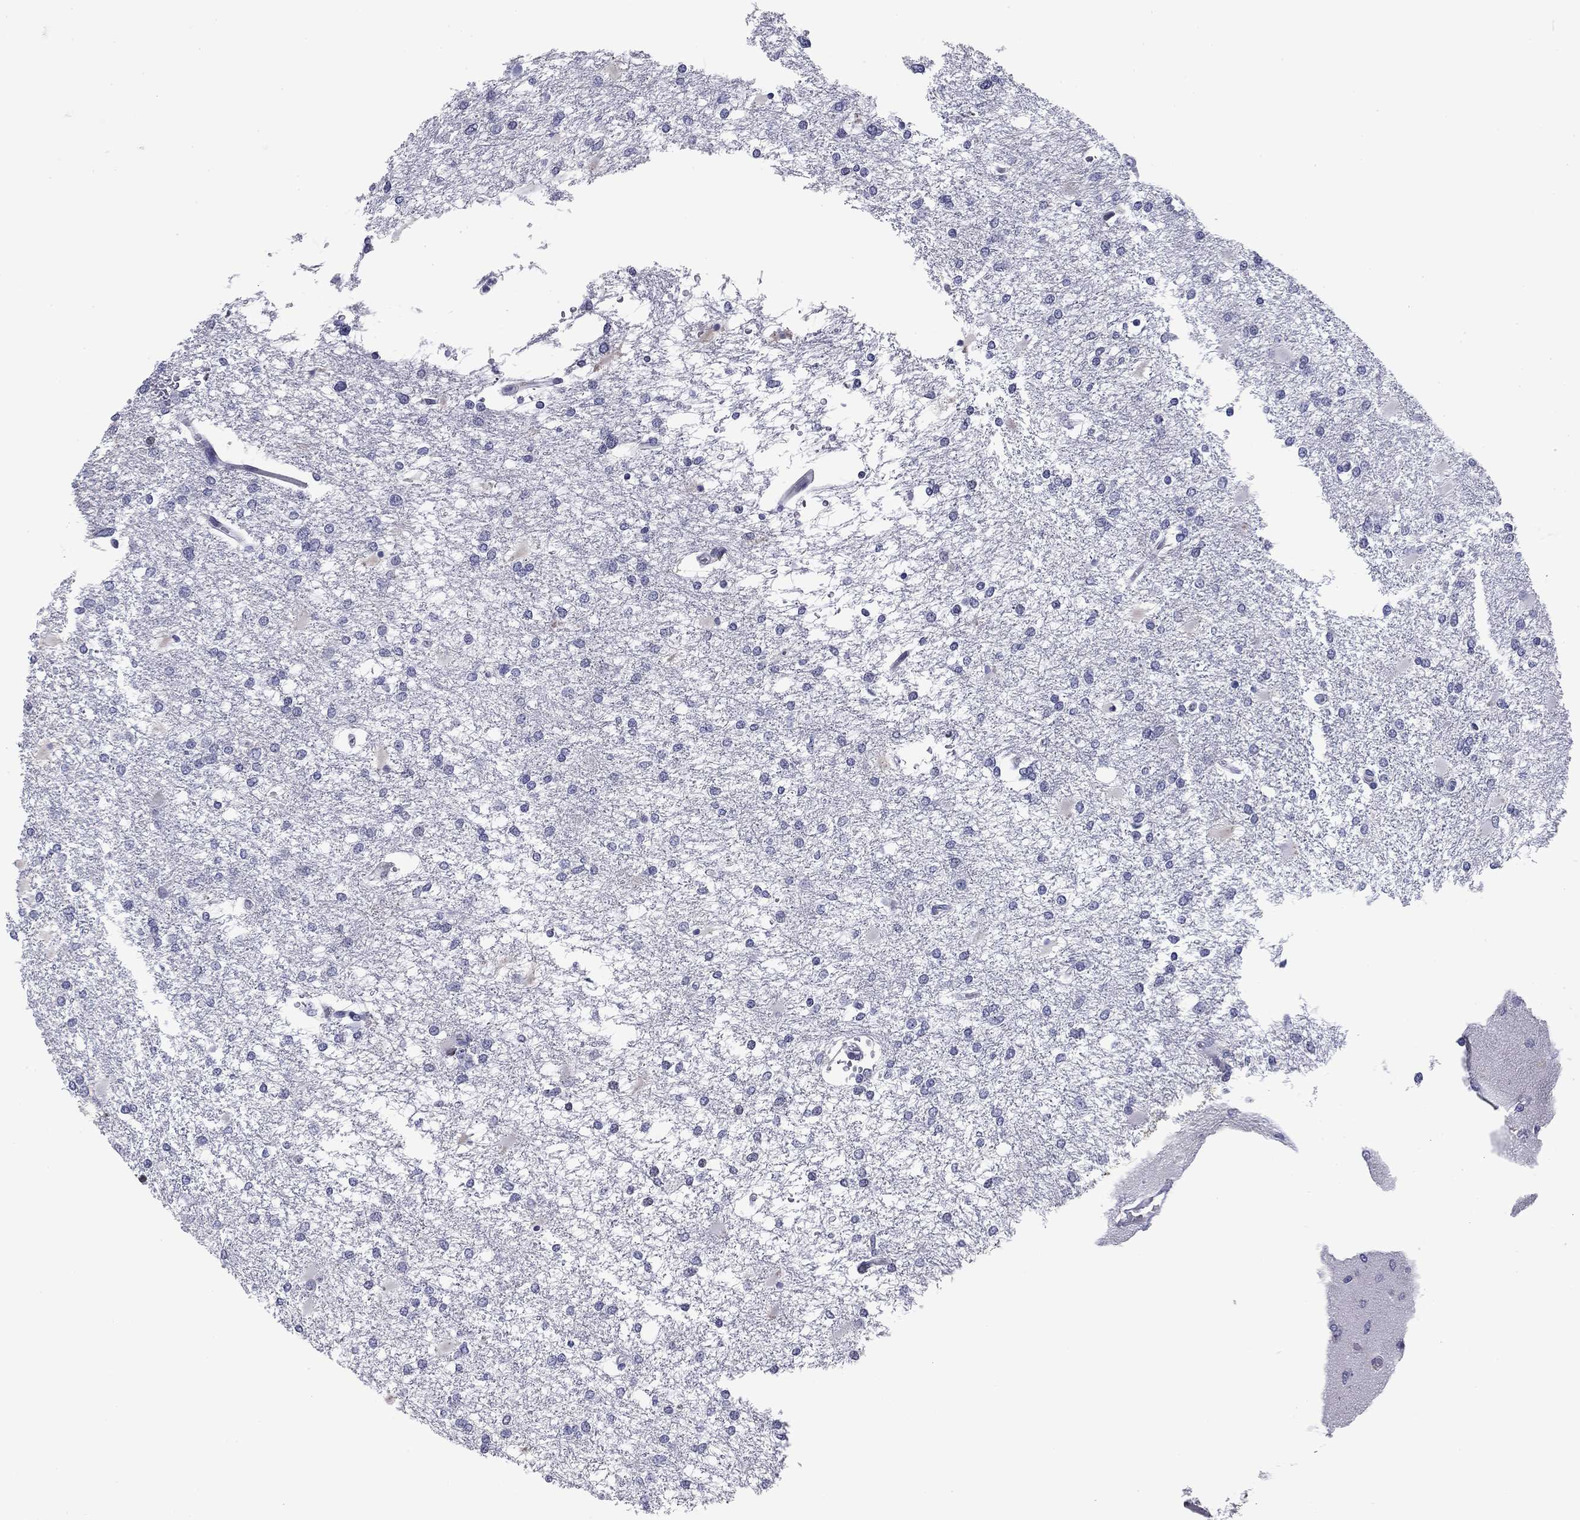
{"staining": {"intensity": "negative", "quantity": "none", "location": "none"}, "tissue": "glioma", "cell_type": "Tumor cells", "image_type": "cancer", "snomed": [{"axis": "morphology", "description": "Glioma, malignant, High grade"}, {"axis": "topography", "description": "Cerebral cortex"}], "caption": "Tumor cells show no significant positivity in malignant glioma (high-grade).", "gene": "PRPH", "patient": {"sex": "male", "age": 79}}